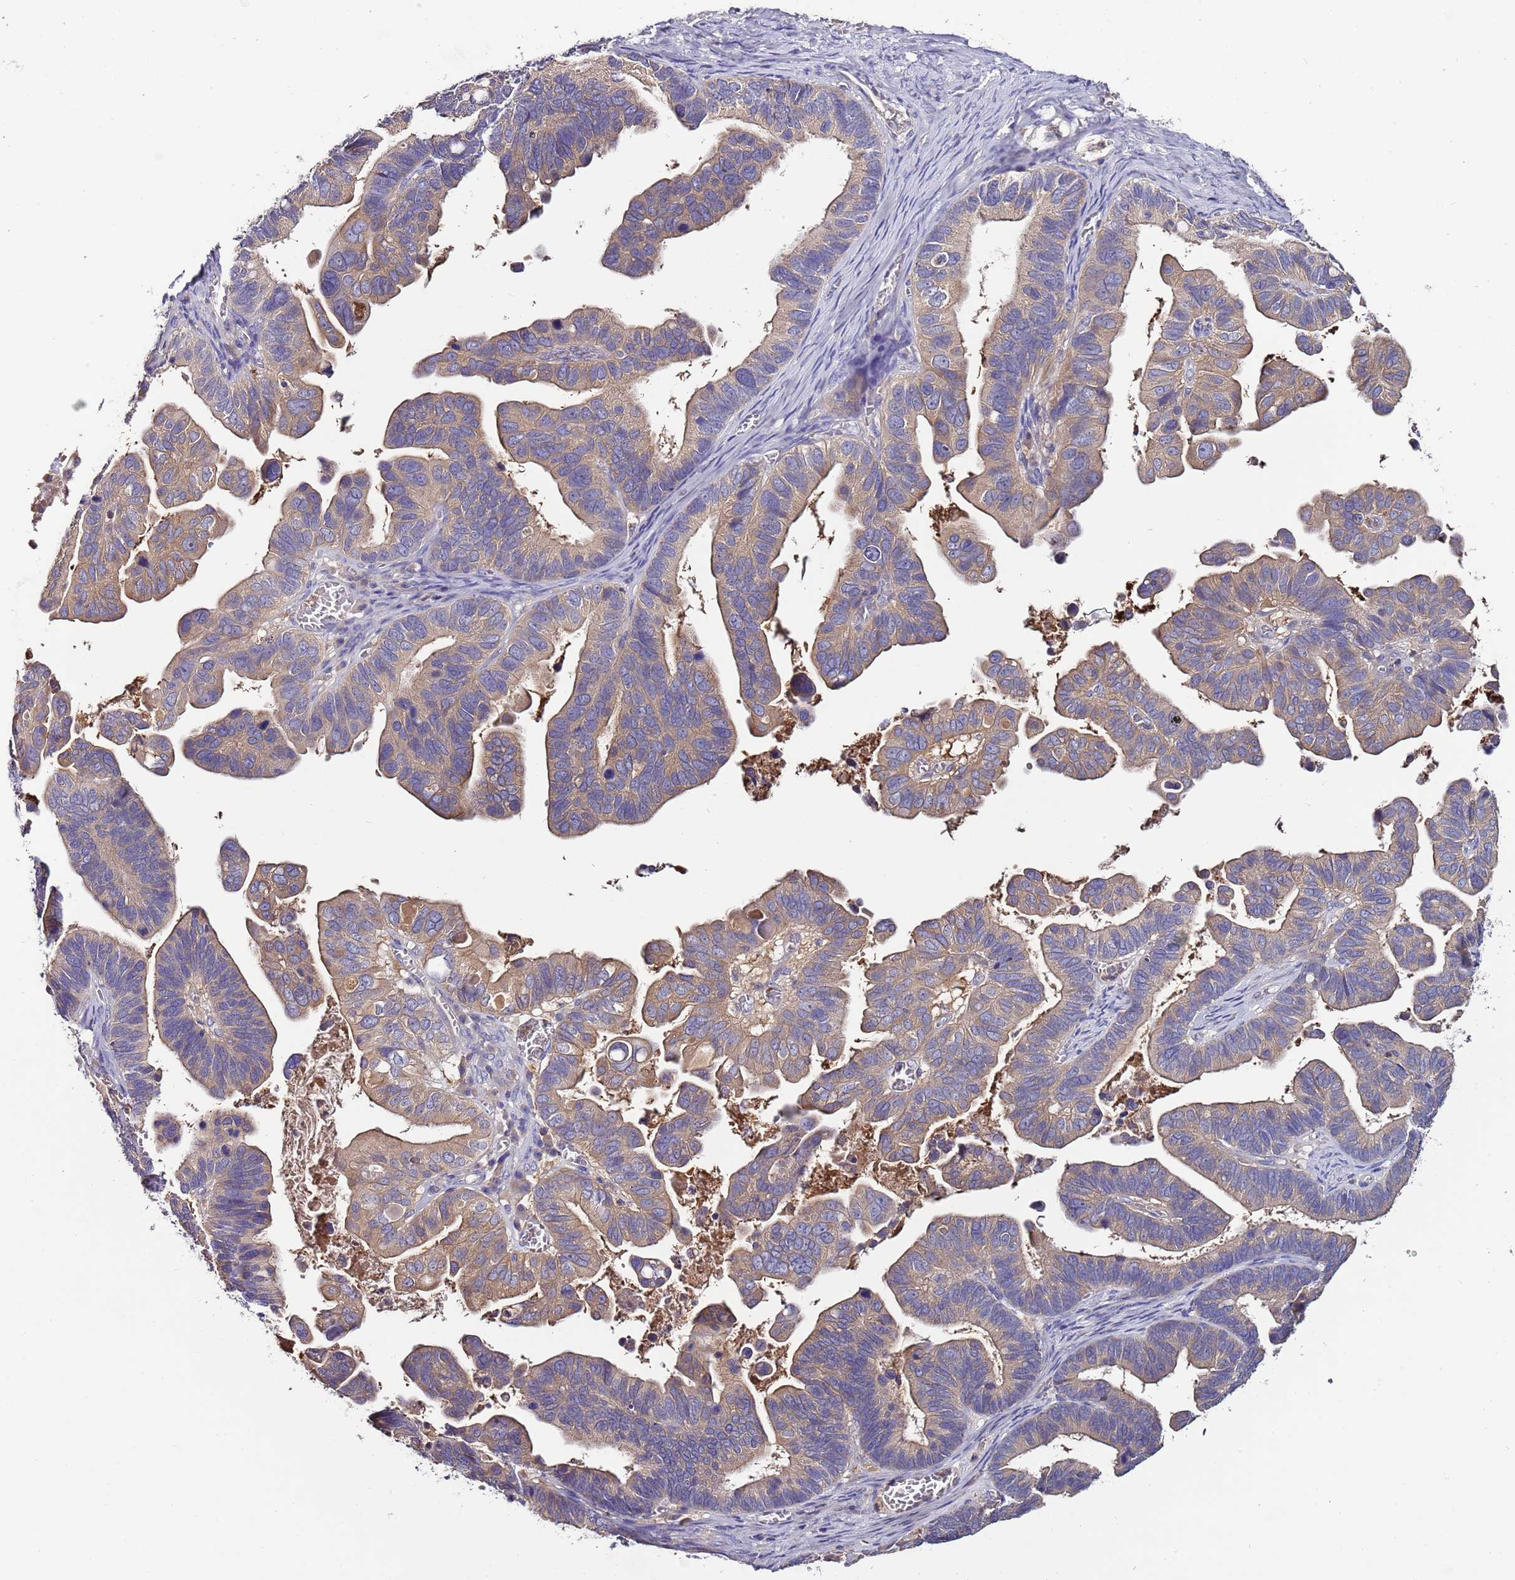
{"staining": {"intensity": "weak", "quantity": ">75%", "location": "cytoplasmic/membranous"}, "tissue": "ovarian cancer", "cell_type": "Tumor cells", "image_type": "cancer", "snomed": [{"axis": "morphology", "description": "Cystadenocarcinoma, serous, NOS"}, {"axis": "topography", "description": "Ovary"}], "caption": "A micrograph of ovarian cancer stained for a protein exhibits weak cytoplasmic/membranous brown staining in tumor cells.", "gene": "IGIP", "patient": {"sex": "female", "age": 56}}